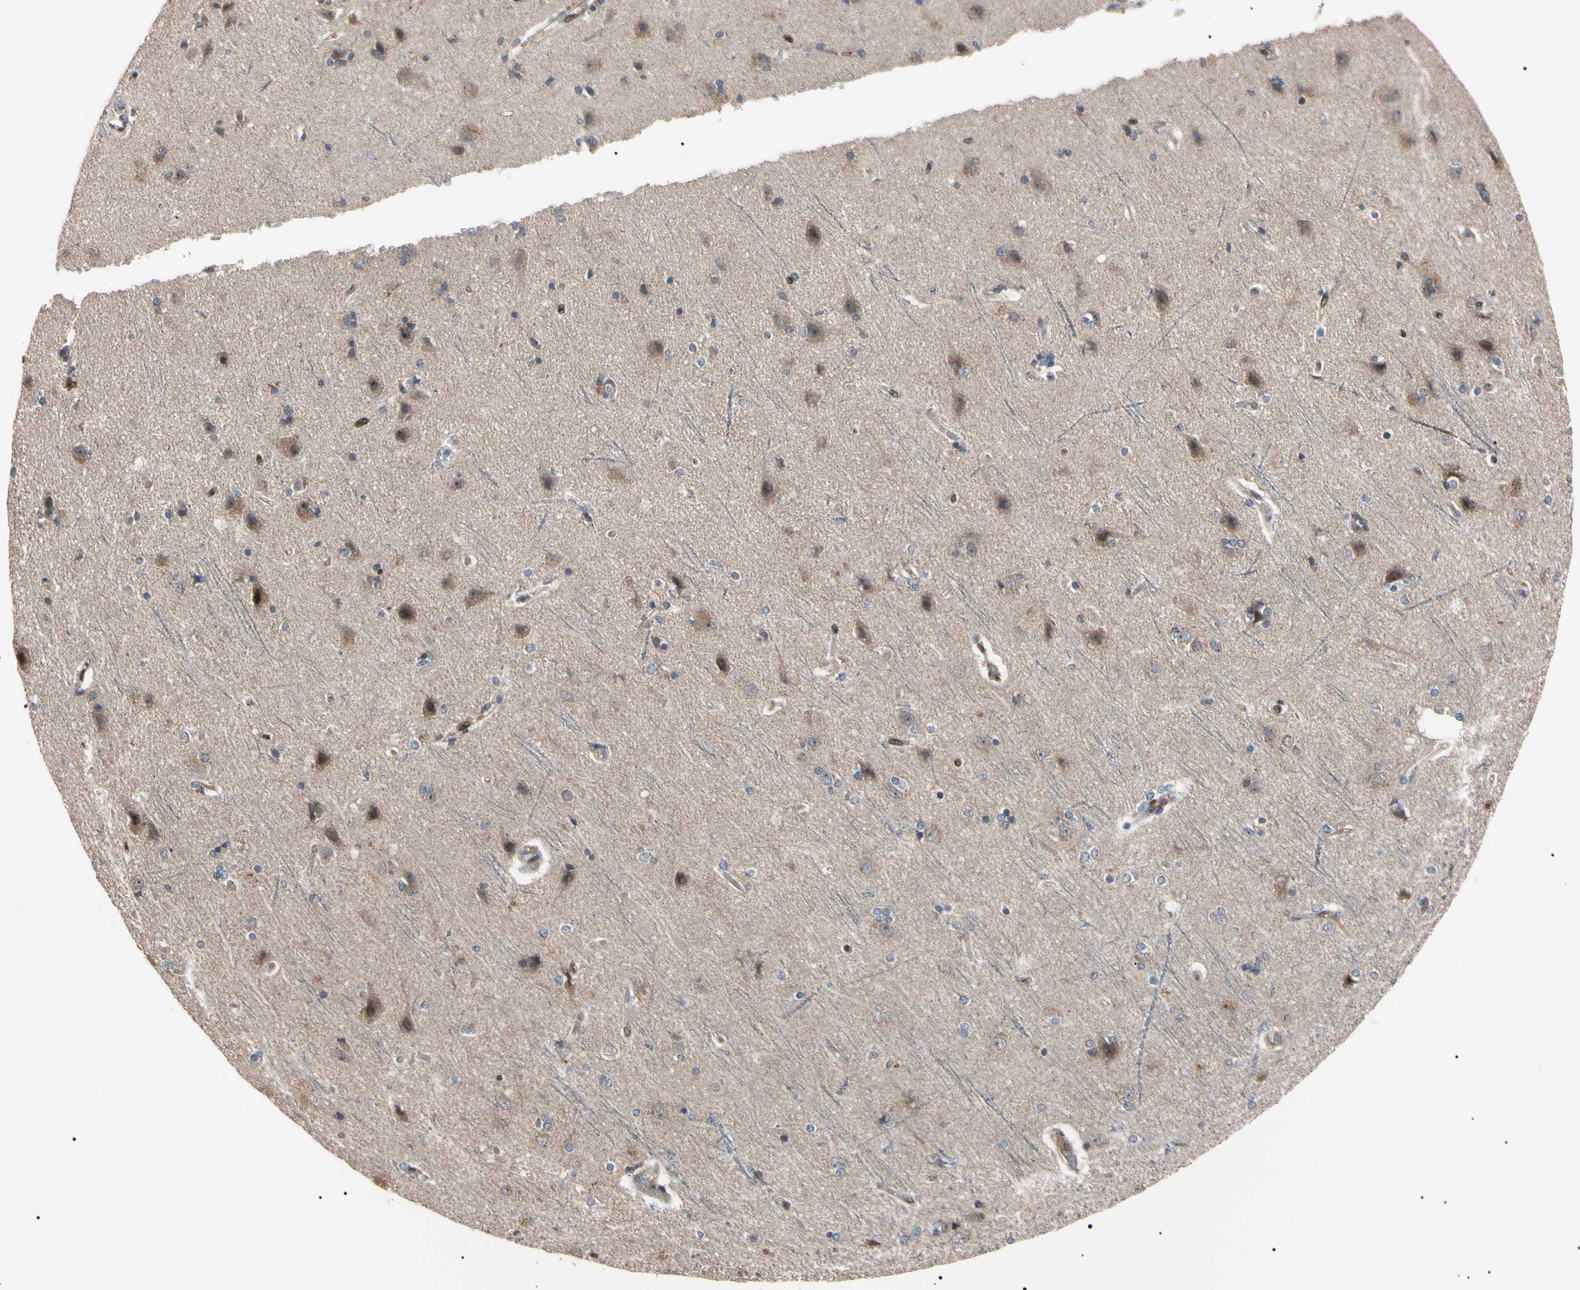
{"staining": {"intensity": "weak", "quantity": ">75%", "location": "cytoplasmic/membranous"}, "tissue": "cerebral cortex", "cell_type": "Endothelial cells", "image_type": "normal", "snomed": [{"axis": "morphology", "description": "Normal tissue, NOS"}, {"axis": "topography", "description": "Cerebral cortex"}], "caption": "A high-resolution micrograph shows IHC staining of normal cerebral cortex, which exhibits weak cytoplasmic/membranous expression in approximately >75% of endothelial cells.", "gene": "TRAF5", "patient": {"sex": "female", "age": 54}}